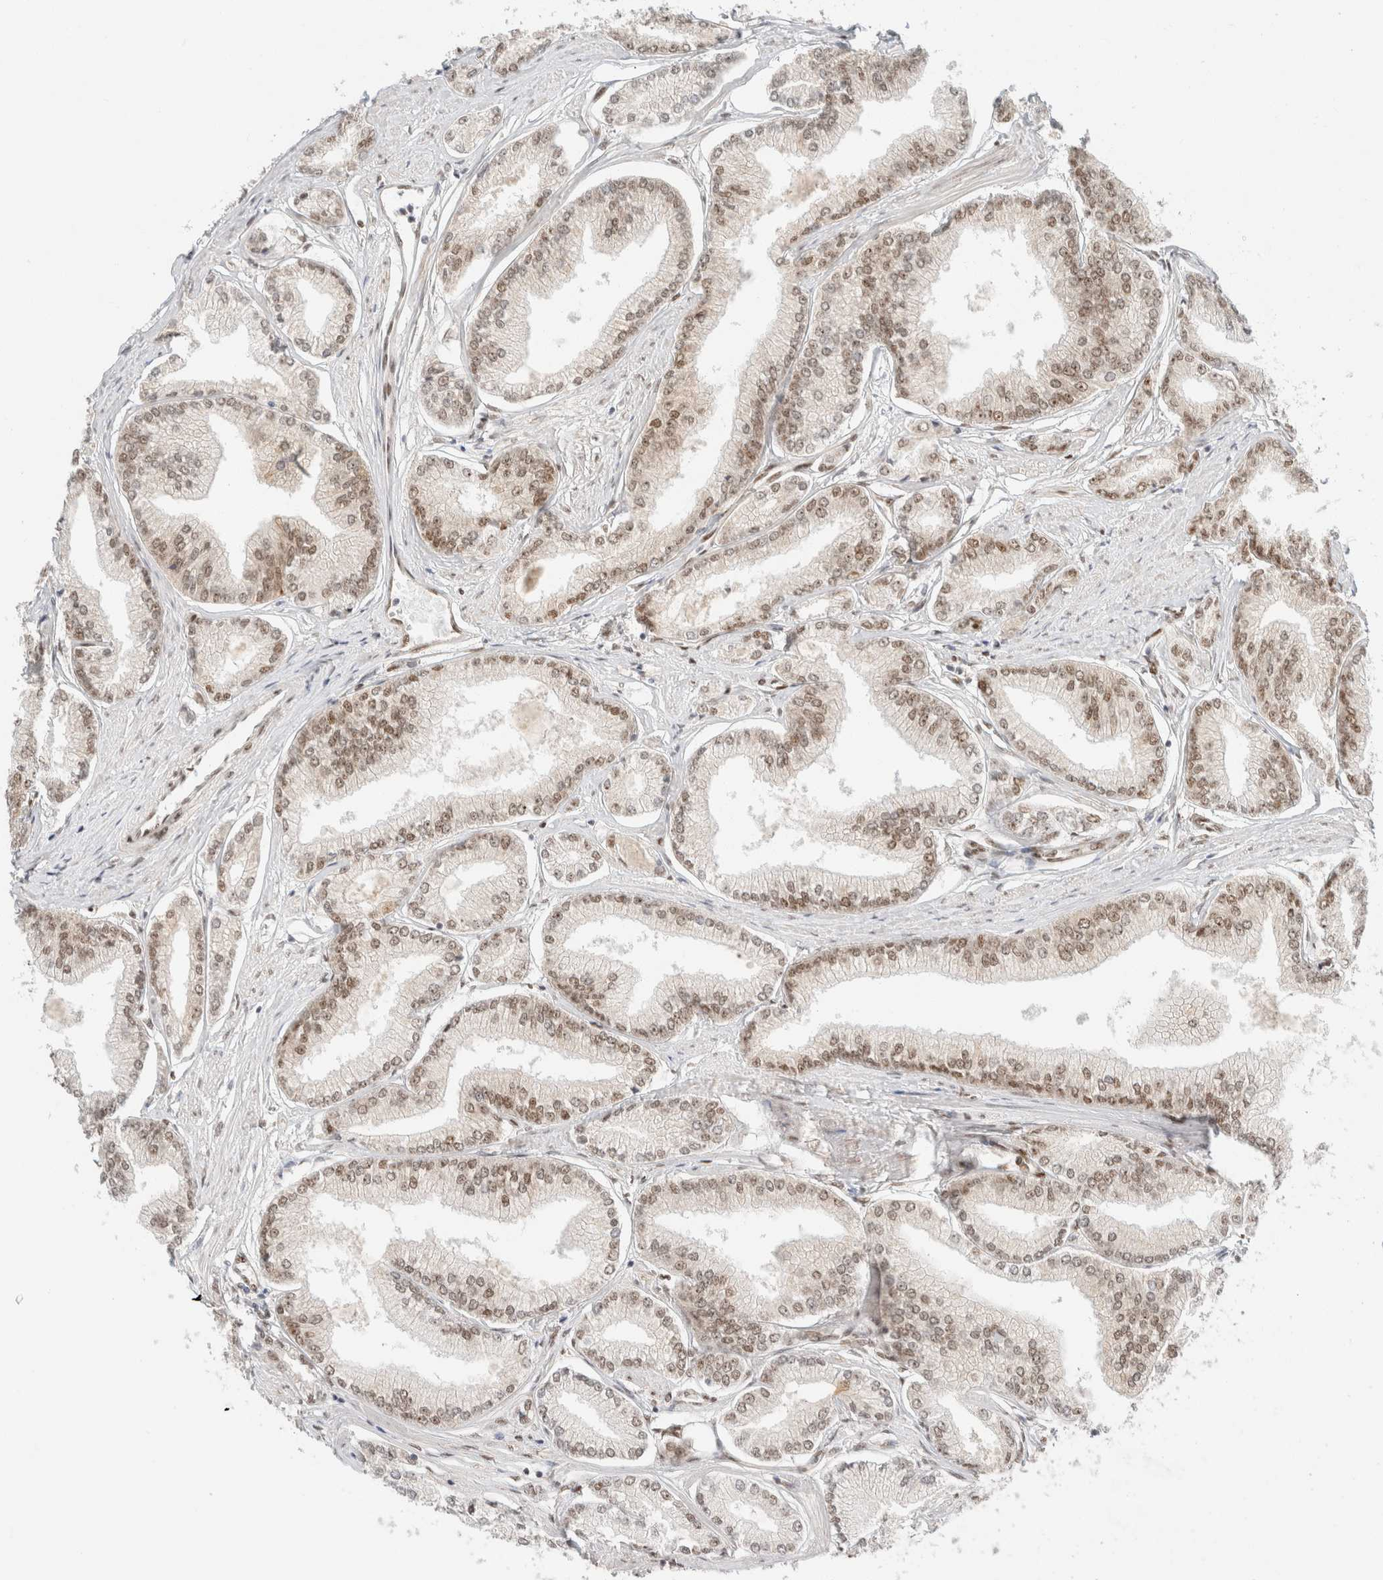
{"staining": {"intensity": "moderate", "quantity": ">75%", "location": "nuclear"}, "tissue": "prostate cancer", "cell_type": "Tumor cells", "image_type": "cancer", "snomed": [{"axis": "morphology", "description": "Adenocarcinoma, Low grade"}, {"axis": "topography", "description": "Prostate"}], "caption": "Immunohistochemical staining of prostate adenocarcinoma (low-grade) displays medium levels of moderate nuclear protein expression in about >75% of tumor cells.", "gene": "ZNF768", "patient": {"sex": "male", "age": 52}}